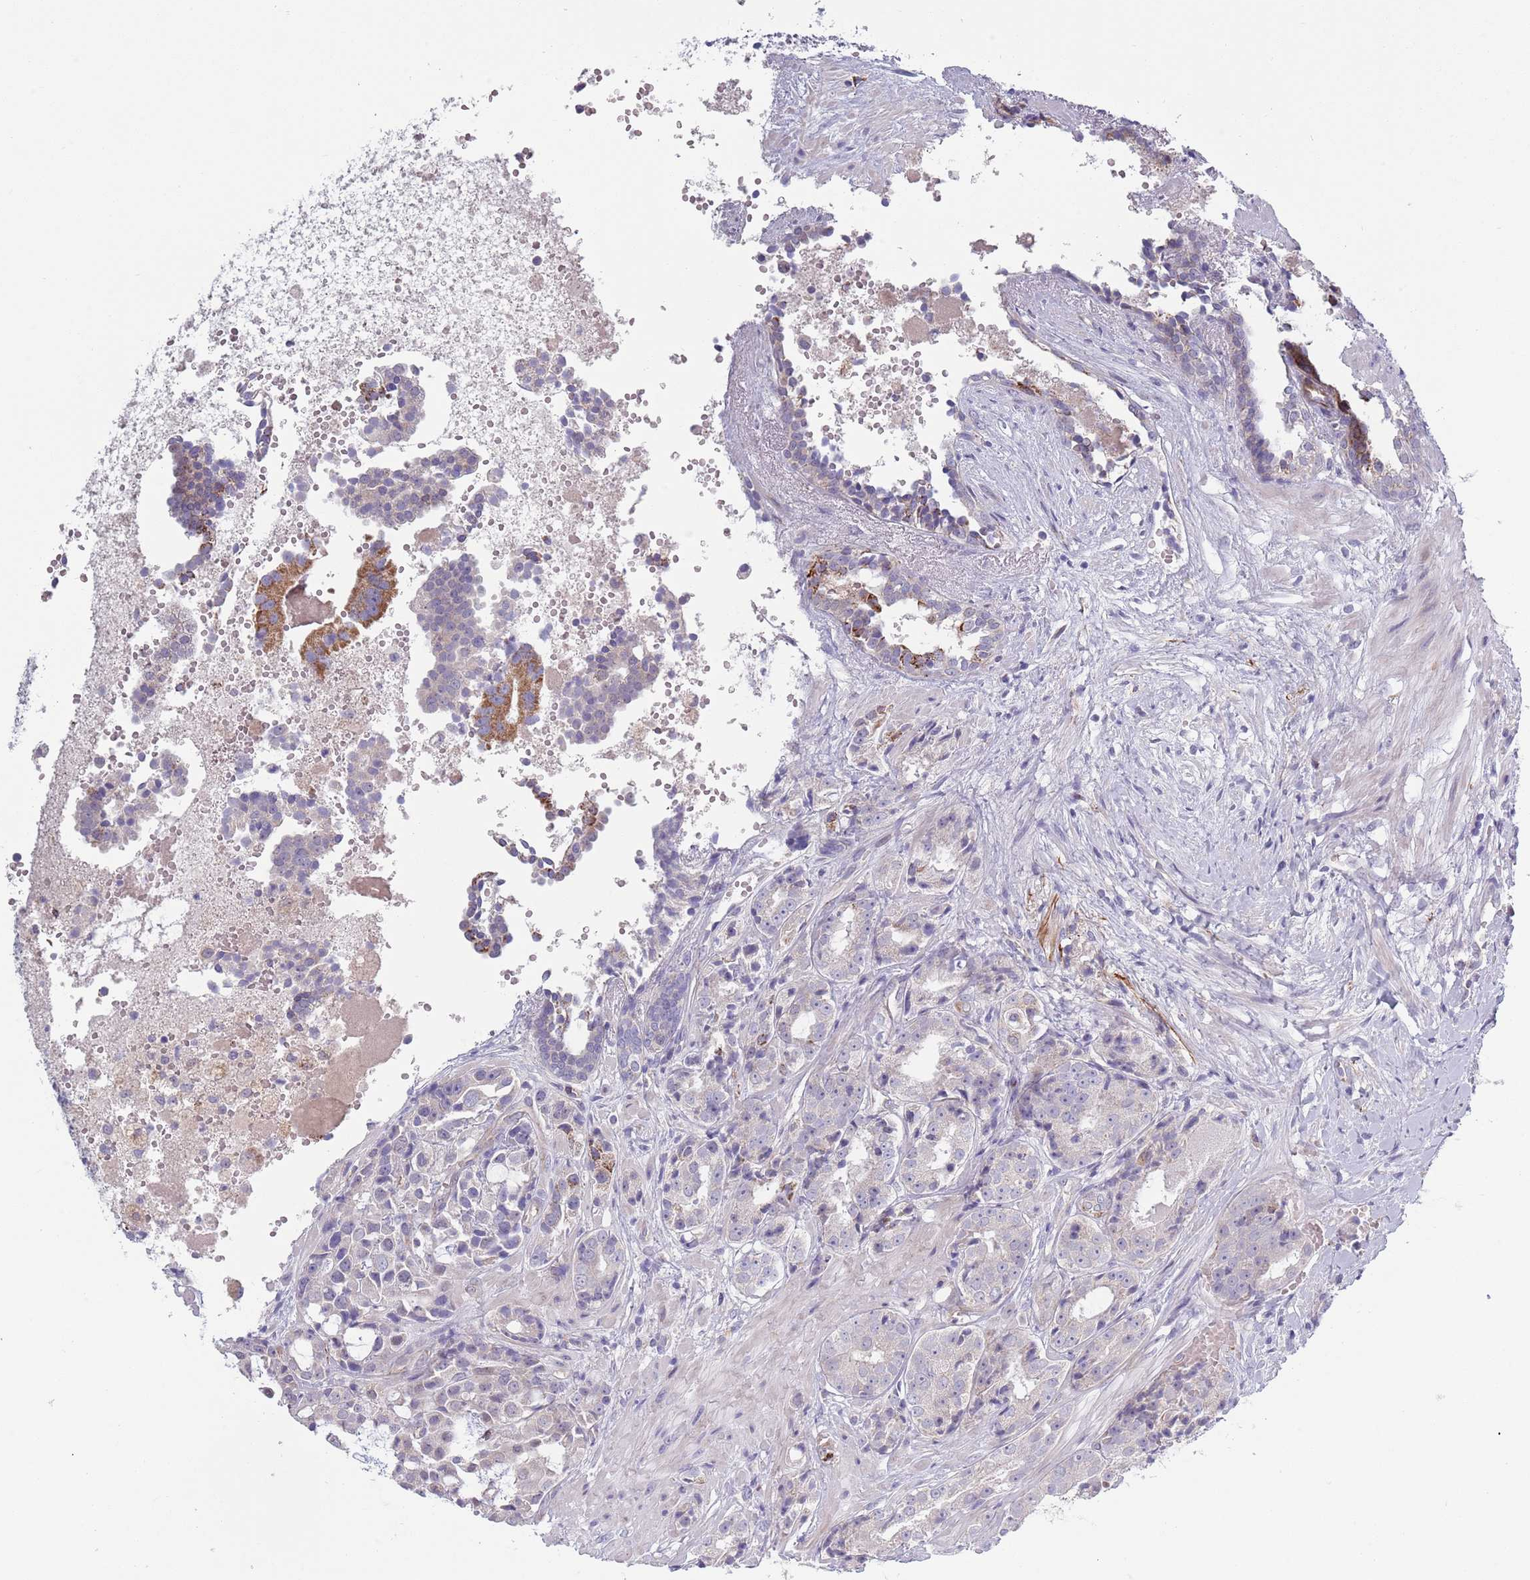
{"staining": {"intensity": "strong", "quantity": "<25%", "location": "cytoplasmic/membranous"}, "tissue": "prostate cancer", "cell_type": "Tumor cells", "image_type": "cancer", "snomed": [{"axis": "morphology", "description": "Adenocarcinoma, High grade"}, {"axis": "topography", "description": "Prostate"}], "caption": "A high-resolution histopathology image shows immunohistochemistry staining of prostate cancer (adenocarcinoma (high-grade)), which shows strong cytoplasmic/membranous staining in about <25% of tumor cells.", "gene": "TYW1", "patient": {"sex": "male", "age": 71}}